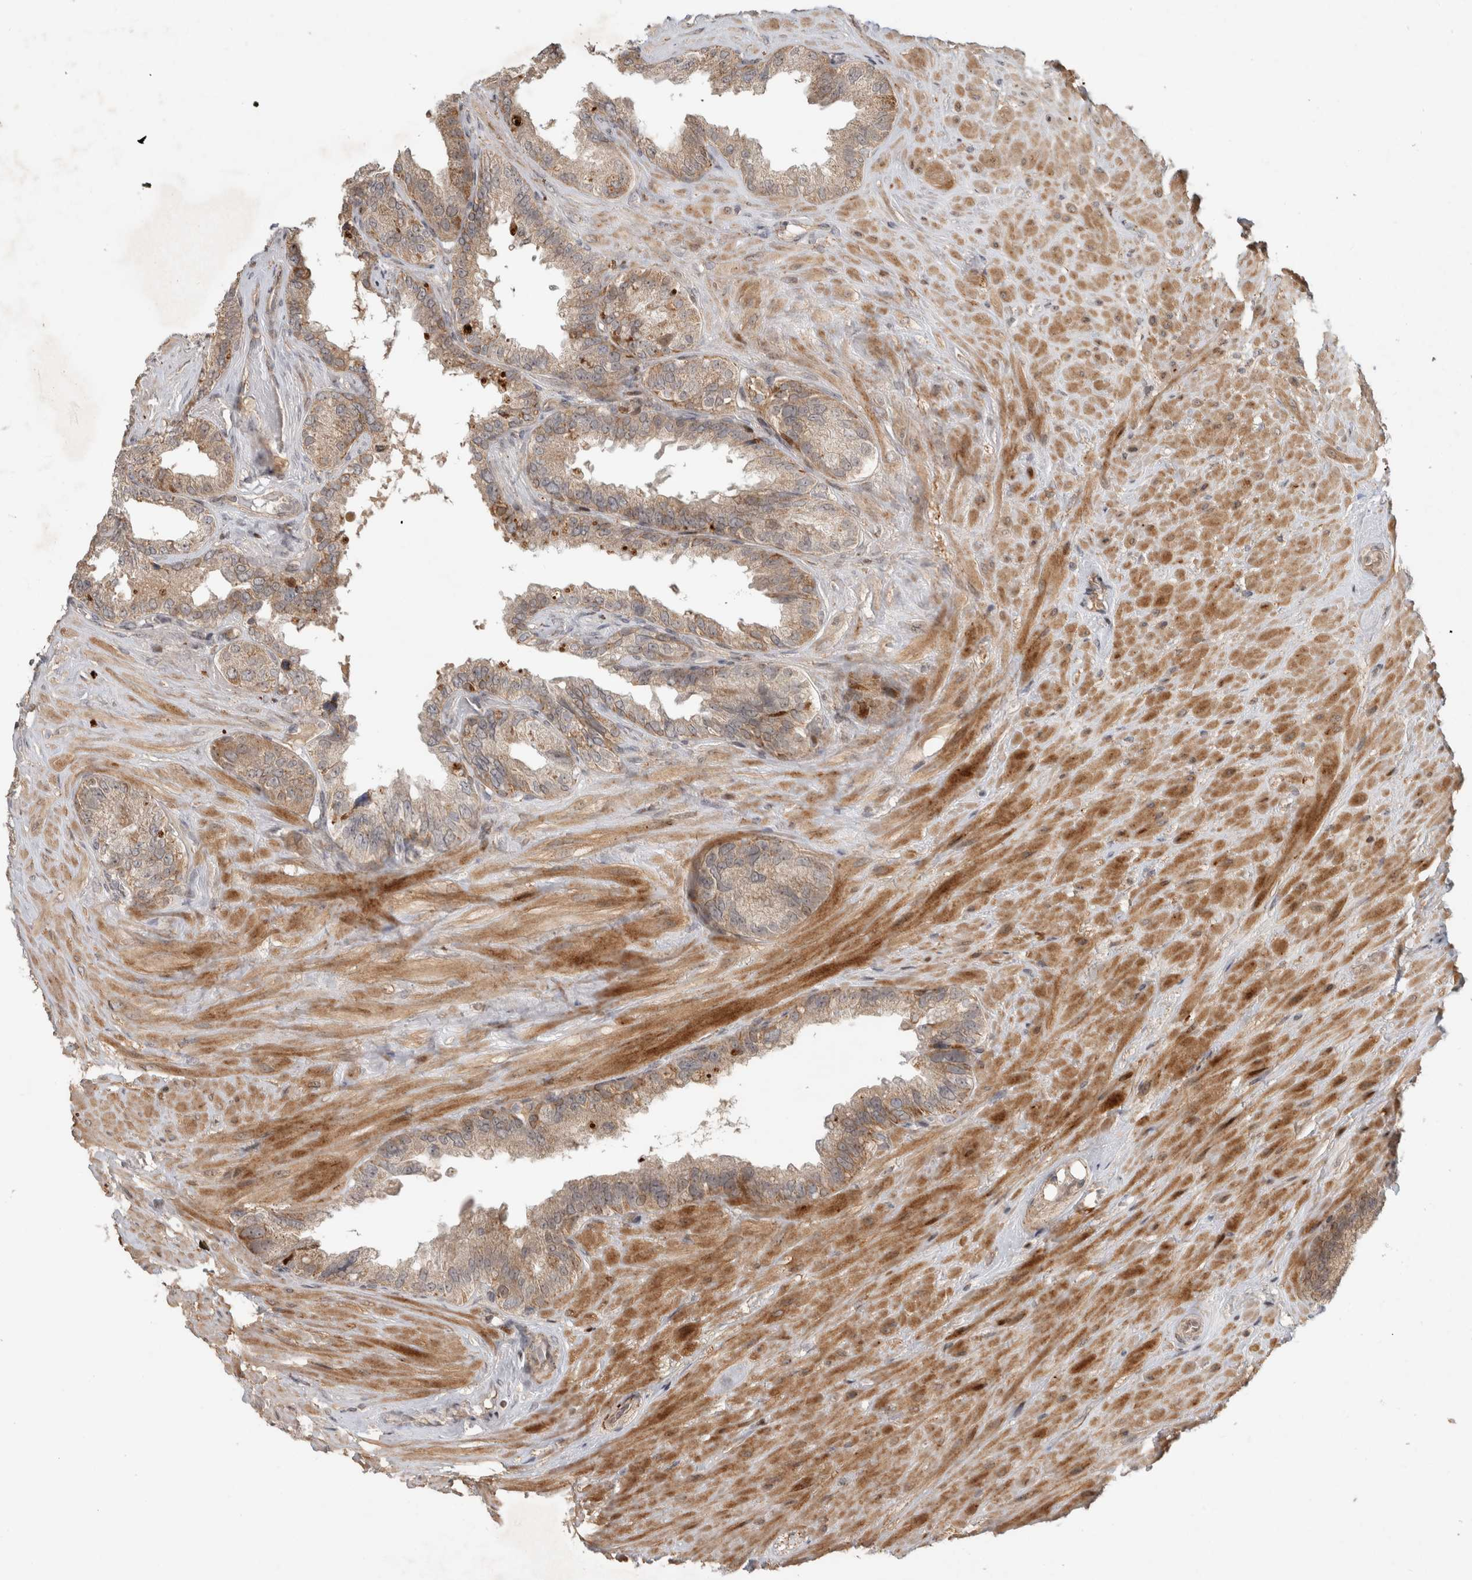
{"staining": {"intensity": "moderate", "quantity": "25%-75%", "location": "cytoplasmic/membranous"}, "tissue": "seminal vesicle", "cell_type": "Glandular cells", "image_type": "normal", "snomed": [{"axis": "morphology", "description": "Normal tissue, NOS"}, {"axis": "topography", "description": "Seminal veicle"}], "caption": "Seminal vesicle stained with immunohistochemistry (IHC) displays moderate cytoplasmic/membranous staining in approximately 25%-75% of glandular cells.", "gene": "INSRR", "patient": {"sex": "male", "age": 80}}